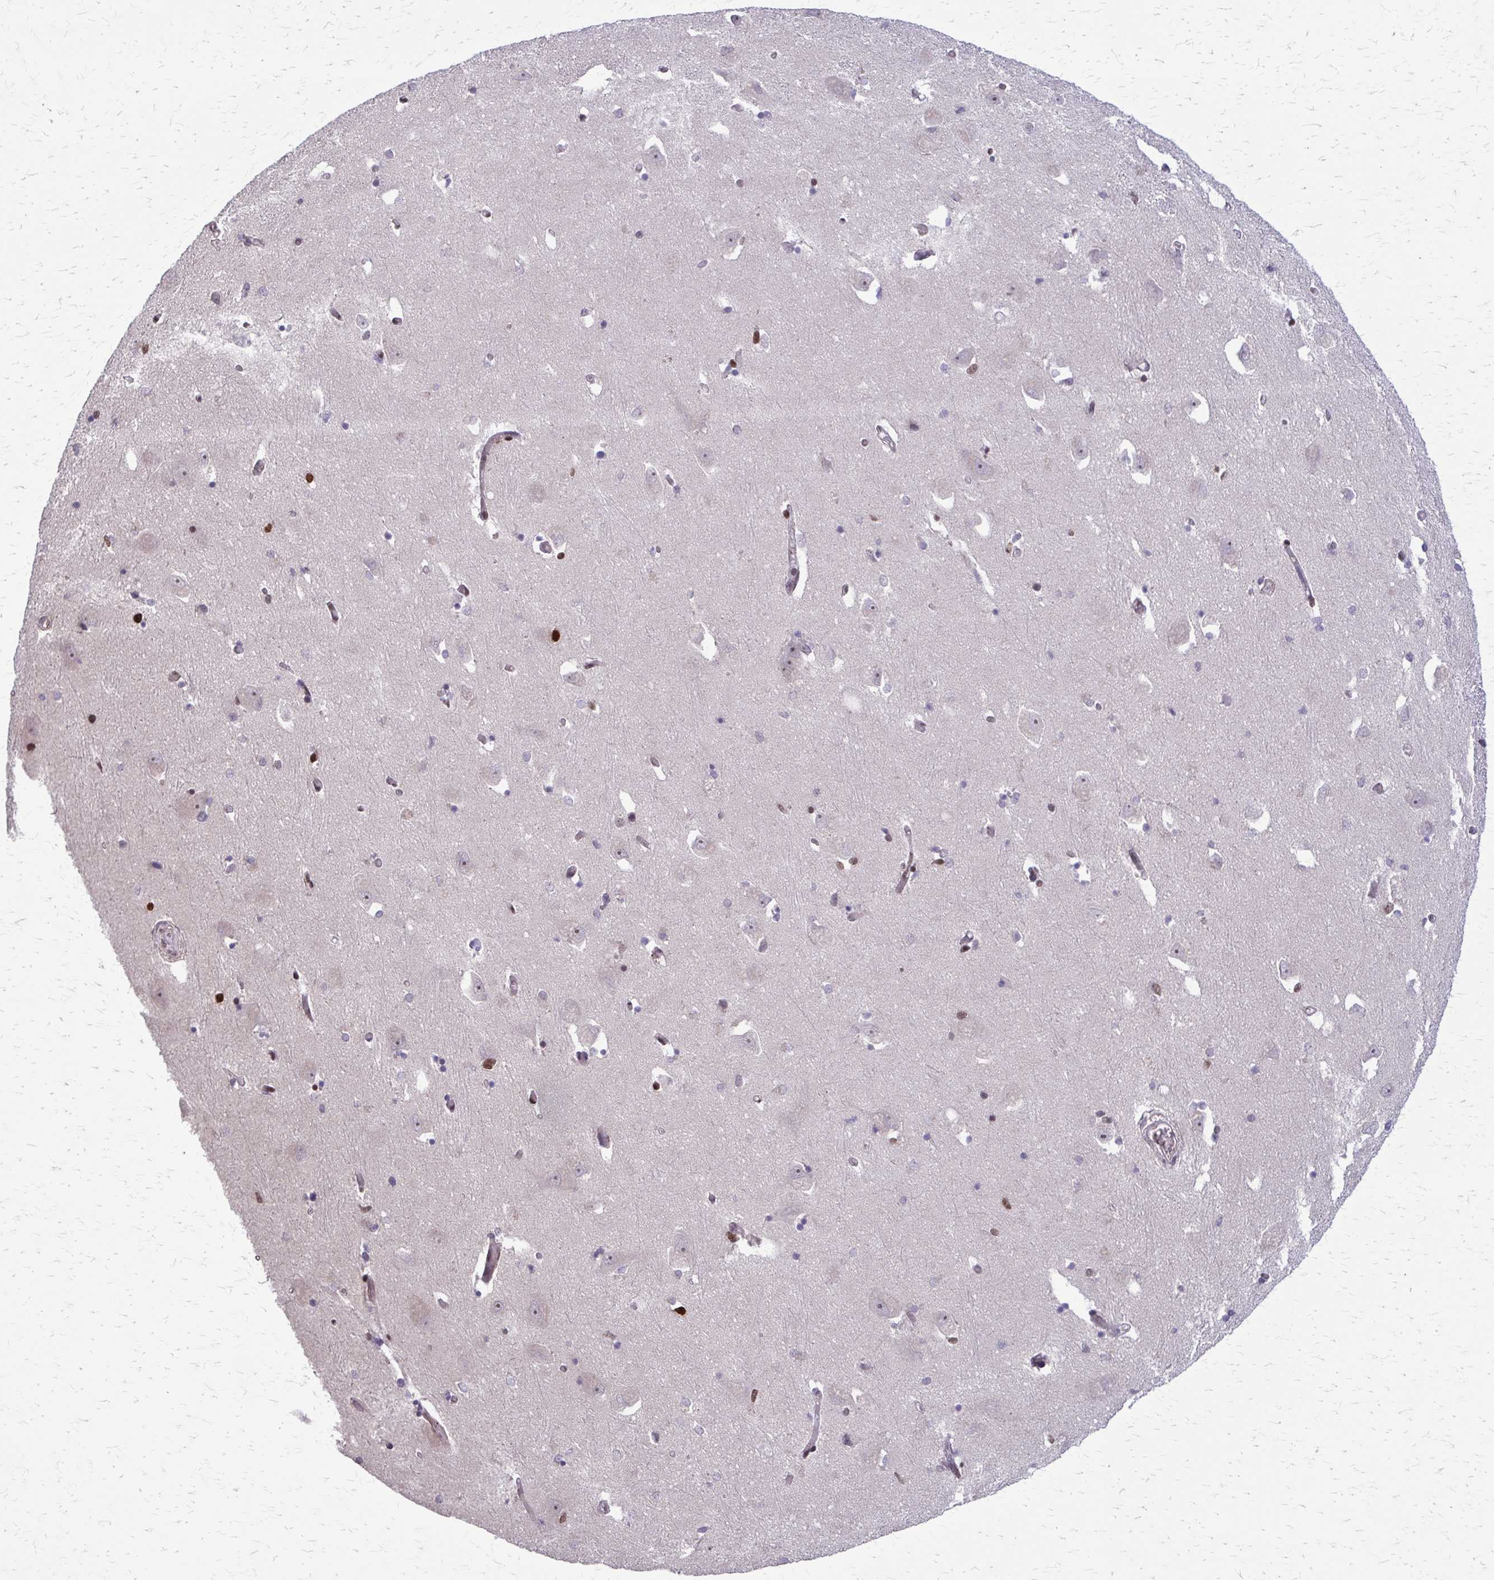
{"staining": {"intensity": "moderate", "quantity": "<25%", "location": "nuclear"}, "tissue": "caudate", "cell_type": "Glial cells", "image_type": "normal", "snomed": [{"axis": "morphology", "description": "Normal tissue, NOS"}, {"axis": "topography", "description": "Lateral ventricle wall"}, {"axis": "topography", "description": "Hippocampus"}], "caption": "Immunohistochemistry photomicrograph of unremarkable caudate stained for a protein (brown), which demonstrates low levels of moderate nuclear positivity in about <25% of glial cells.", "gene": "TTF1", "patient": {"sex": "female", "age": 63}}